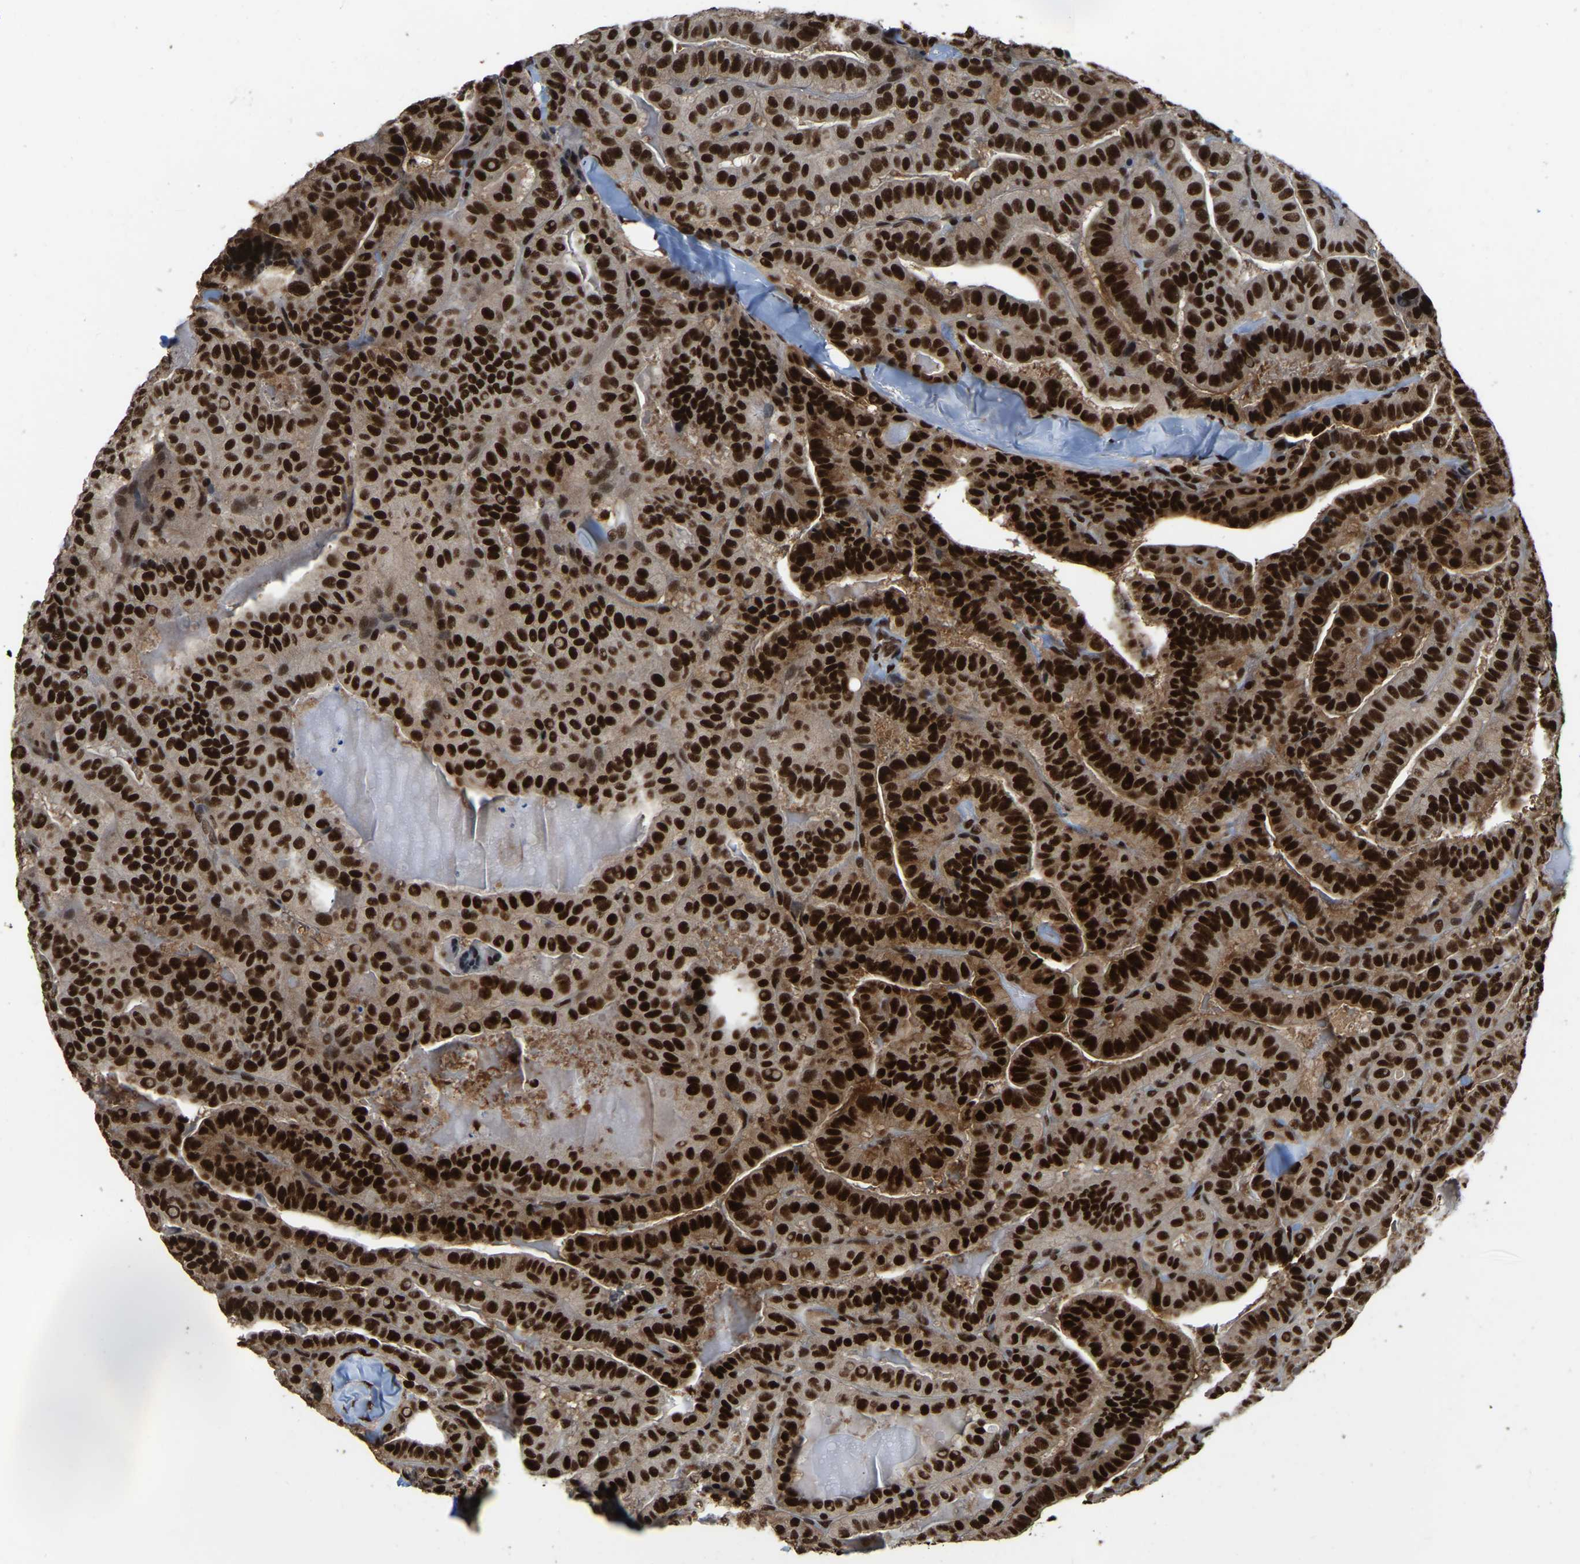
{"staining": {"intensity": "strong", "quantity": ">75%", "location": "nuclear"}, "tissue": "thyroid cancer", "cell_type": "Tumor cells", "image_type": "cancer", "snomed": [{"axis": "morphology", "description": "Papillary adenocarcinoma, NOS"}, {"axis": "topography", "description": "Thyroid gland"}], "caption": "Protein staining demonstrates strong nuclear staining in about >75% of tumor cells in thyroid papillary adenocarcinoma.", "gene": "TBL1XR1", "patient": {"sex": "male", "age": 77}}